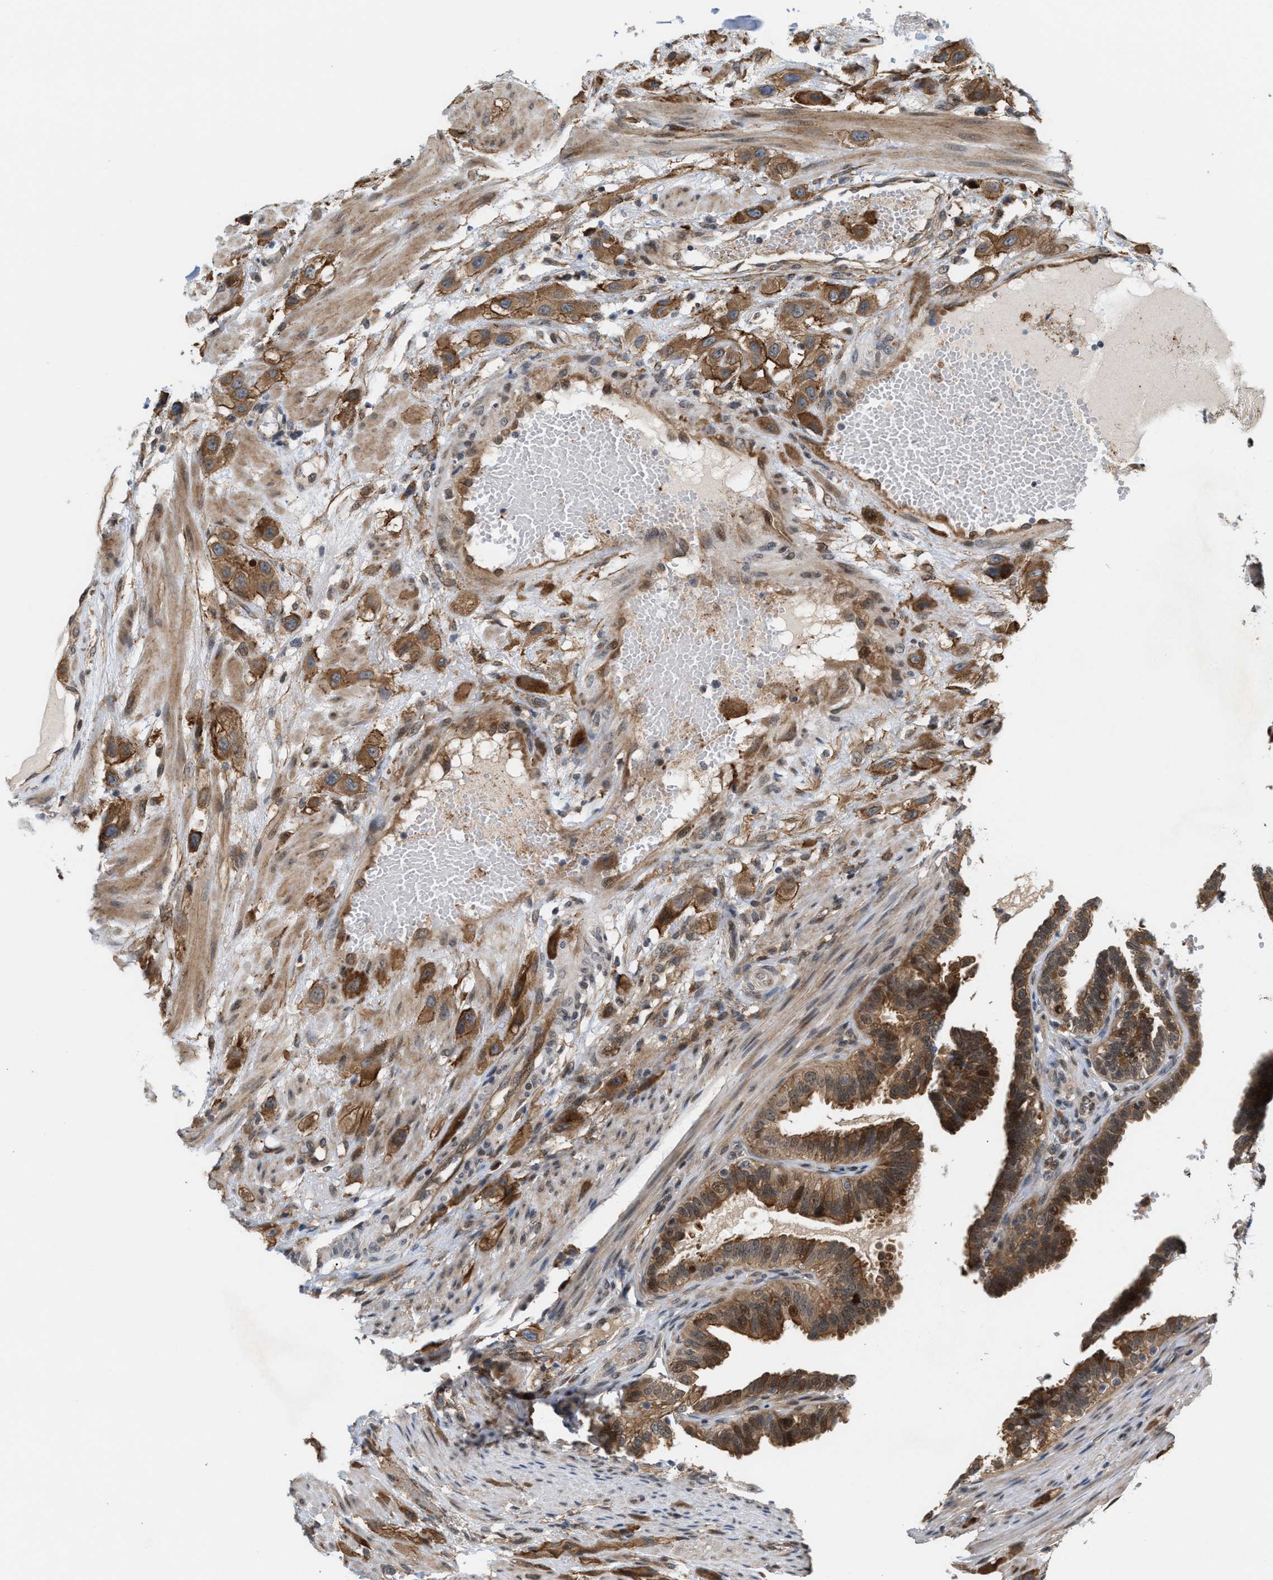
{"staining": {"intensity": "strong", "quantity": ">75%", "location": "cytoplasmic/membranous,nuclear"}, "tissue": "fallopian tube", "cell_type": "Glandular cells", "image_type": "normal", "snomed": [{"axis": "morphology", "description": "Normal tissue, NOS"}, {"axis": "topography", "description": "Fallopian tube"}, {"axis": "topography", "description": "Placenta"}], "caption": "Immunohistochemical staining of normal fallopian tube exhibits strong cytoplasmic/membranous,nuclear protein positivity in approximately >75% of glandular cells.", "gene": "MFSD6", "patient": {"sex": "female", "age": 34}}